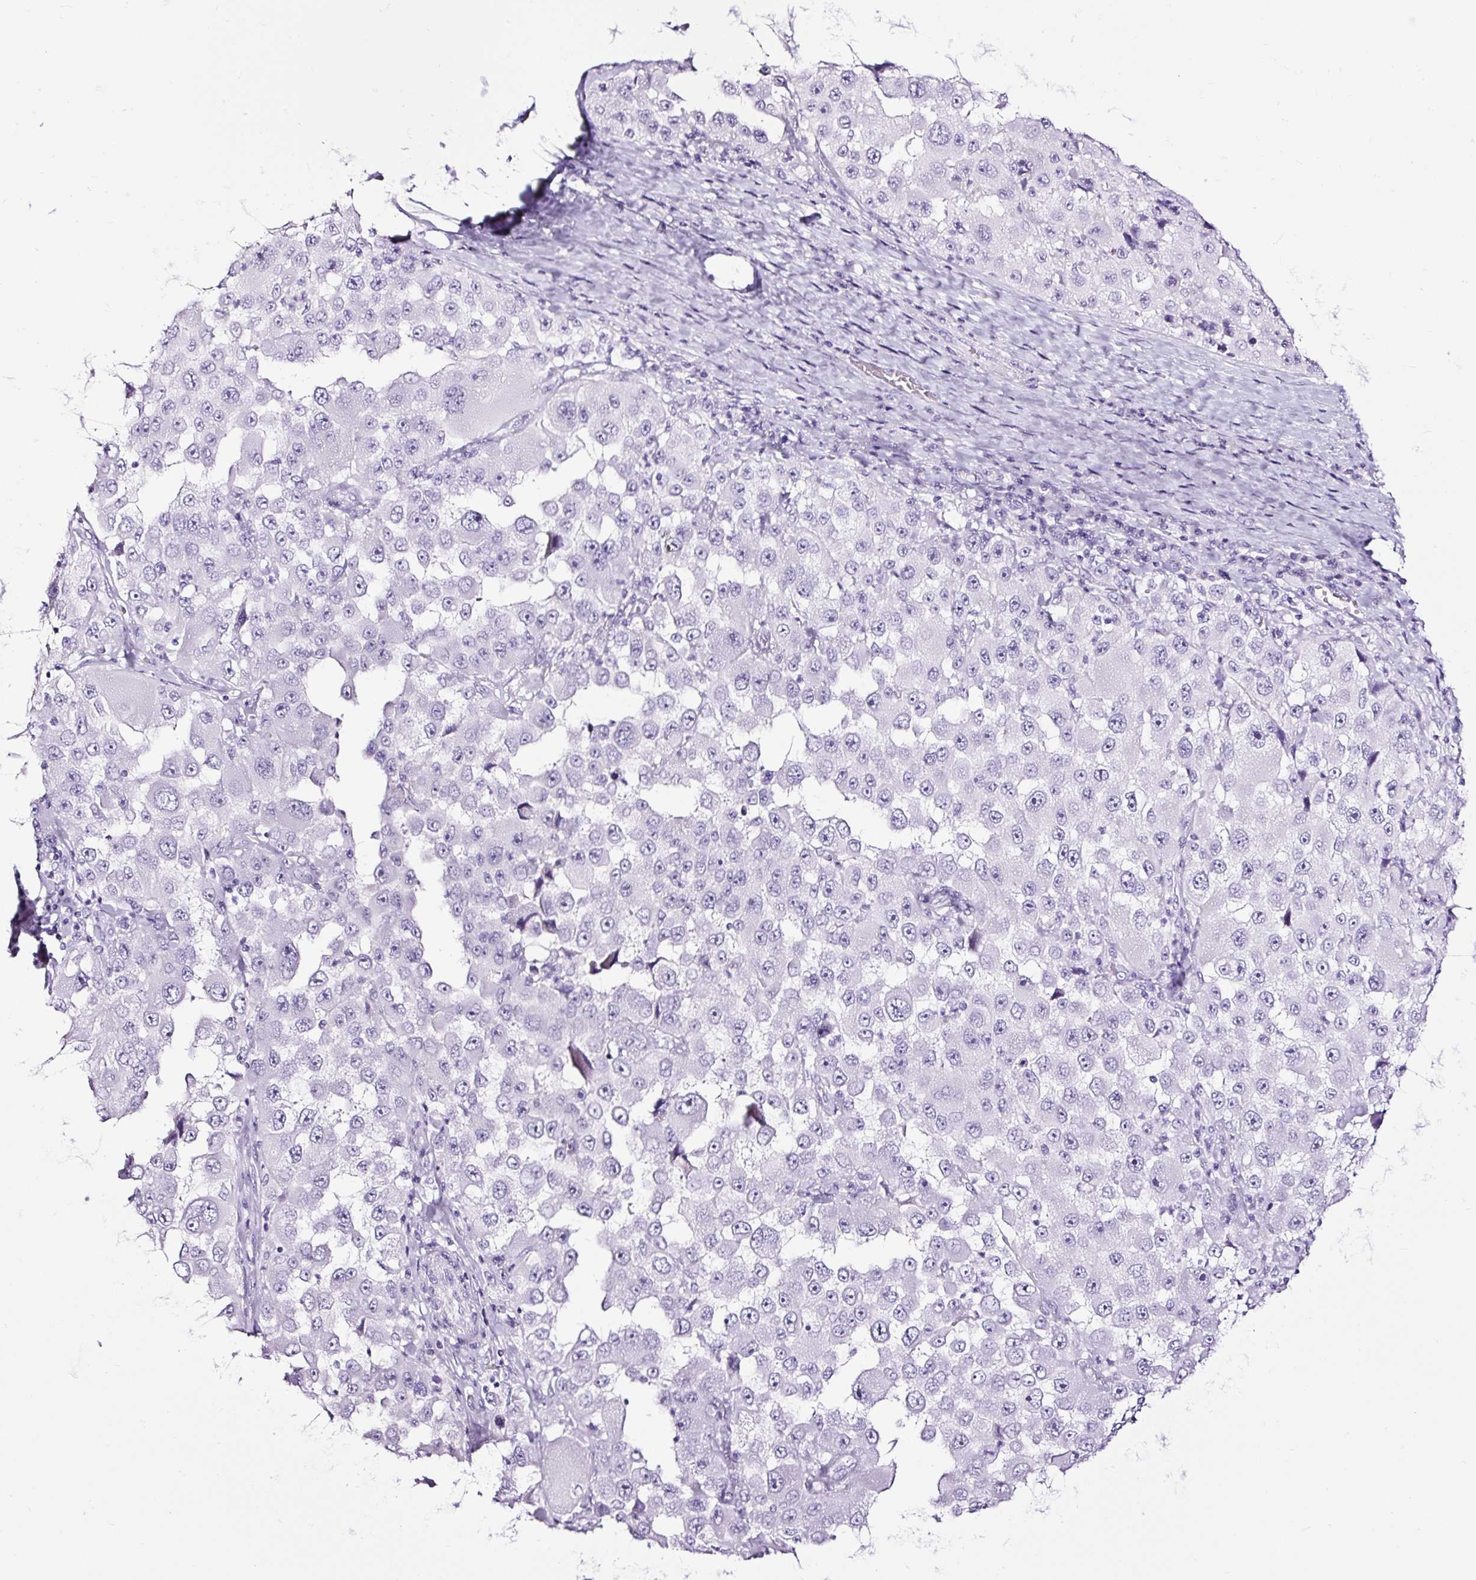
{"staining": {"intensity": "negative", "quantity": "none", "location": "none"}, "tissue": "melanoma", "cell_type": "Tumor cells", "image_type": "cancer", "snomed": [{"axis": "morphology", "description": "Malignant melanoma, Metastatic site"}, {"axis": "topography", "description": "Lymph node"}], "caption": "This is an immunohistochemistry (IHC) micrograph of human melanoma. There is no positivity in tumor cells.", "gene": "NPHS2", "patient": {"sex": "male", "age": 62}}